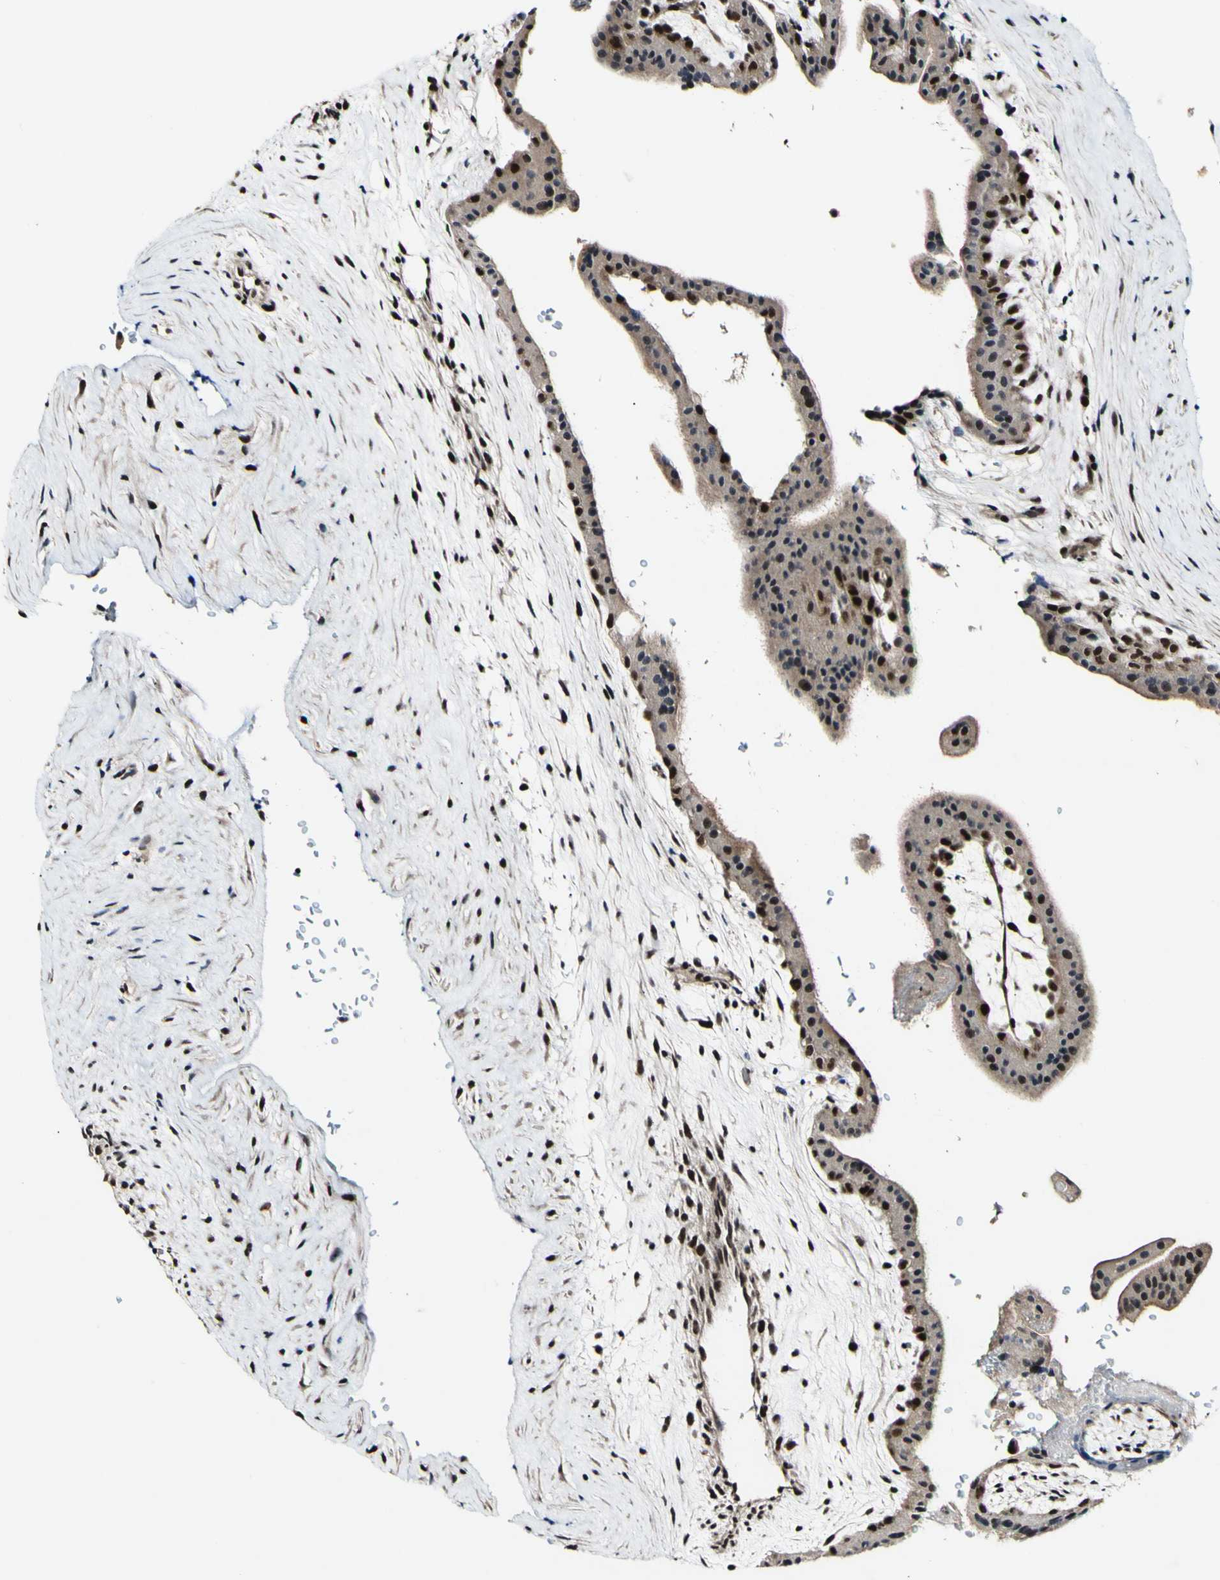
{"staining": {"intensity": "strong", "quantity": ">75%", "location": "cytoplasmic/membranous,nuclear"}, "tissue": "placenta", "cell_type": "Trophoblastic cells", "image_type": "normal", "snomed": [{"axis": "morphology", "description": "Normal tissue, NOS"}, {"axis": "topography", "description": "Placenta"}], "caption": "Approximately >75% of trophoblastic cells in unremarkable placenta demonstrate strong cytoplasmic/membranous,nuclear protein positivity as visualized by brown immunohistochemical staining.", "gene": "POLR2F", "patient": {"sex": "female", "age": 35}}